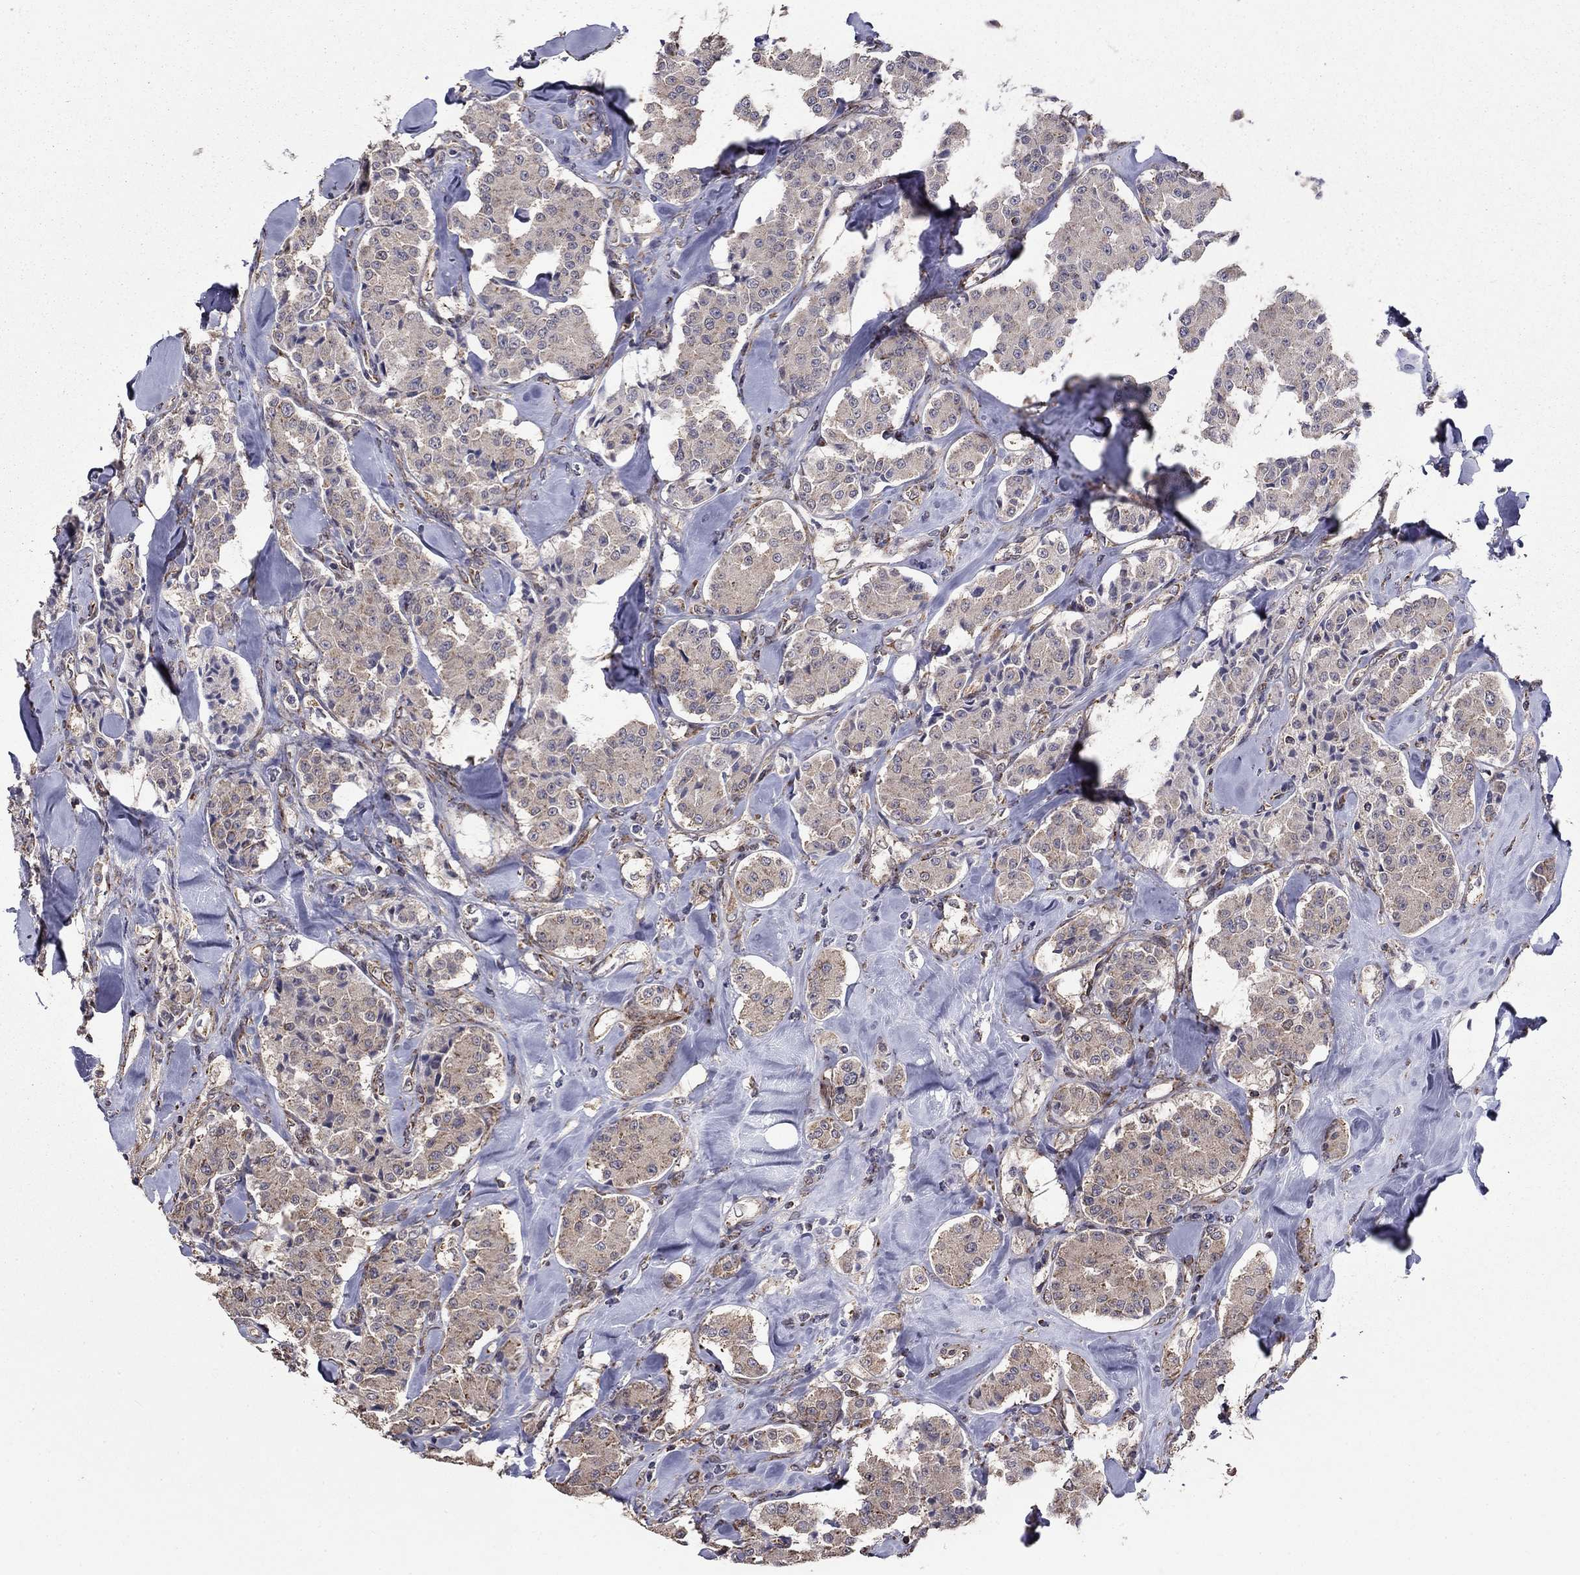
{"staining": {"intensity": "negative", "quantity": "none", "location": "none"}, "tissue": "carcinoid", "cell_type": "Tumor cells", "image_type": "cancer", "snomed": [{"axis": "morphology", "description": "Carcinoid, malignant, NOS"}, {"axis": "topography", "description": "Pancreas"}], "caption": "A micrograph of carcinoid (malignant) stained for a protein shows no brown staining in tumor cells.", "gene": "NKIRAS1", "patient": {"sex": "male", "age": 41}}